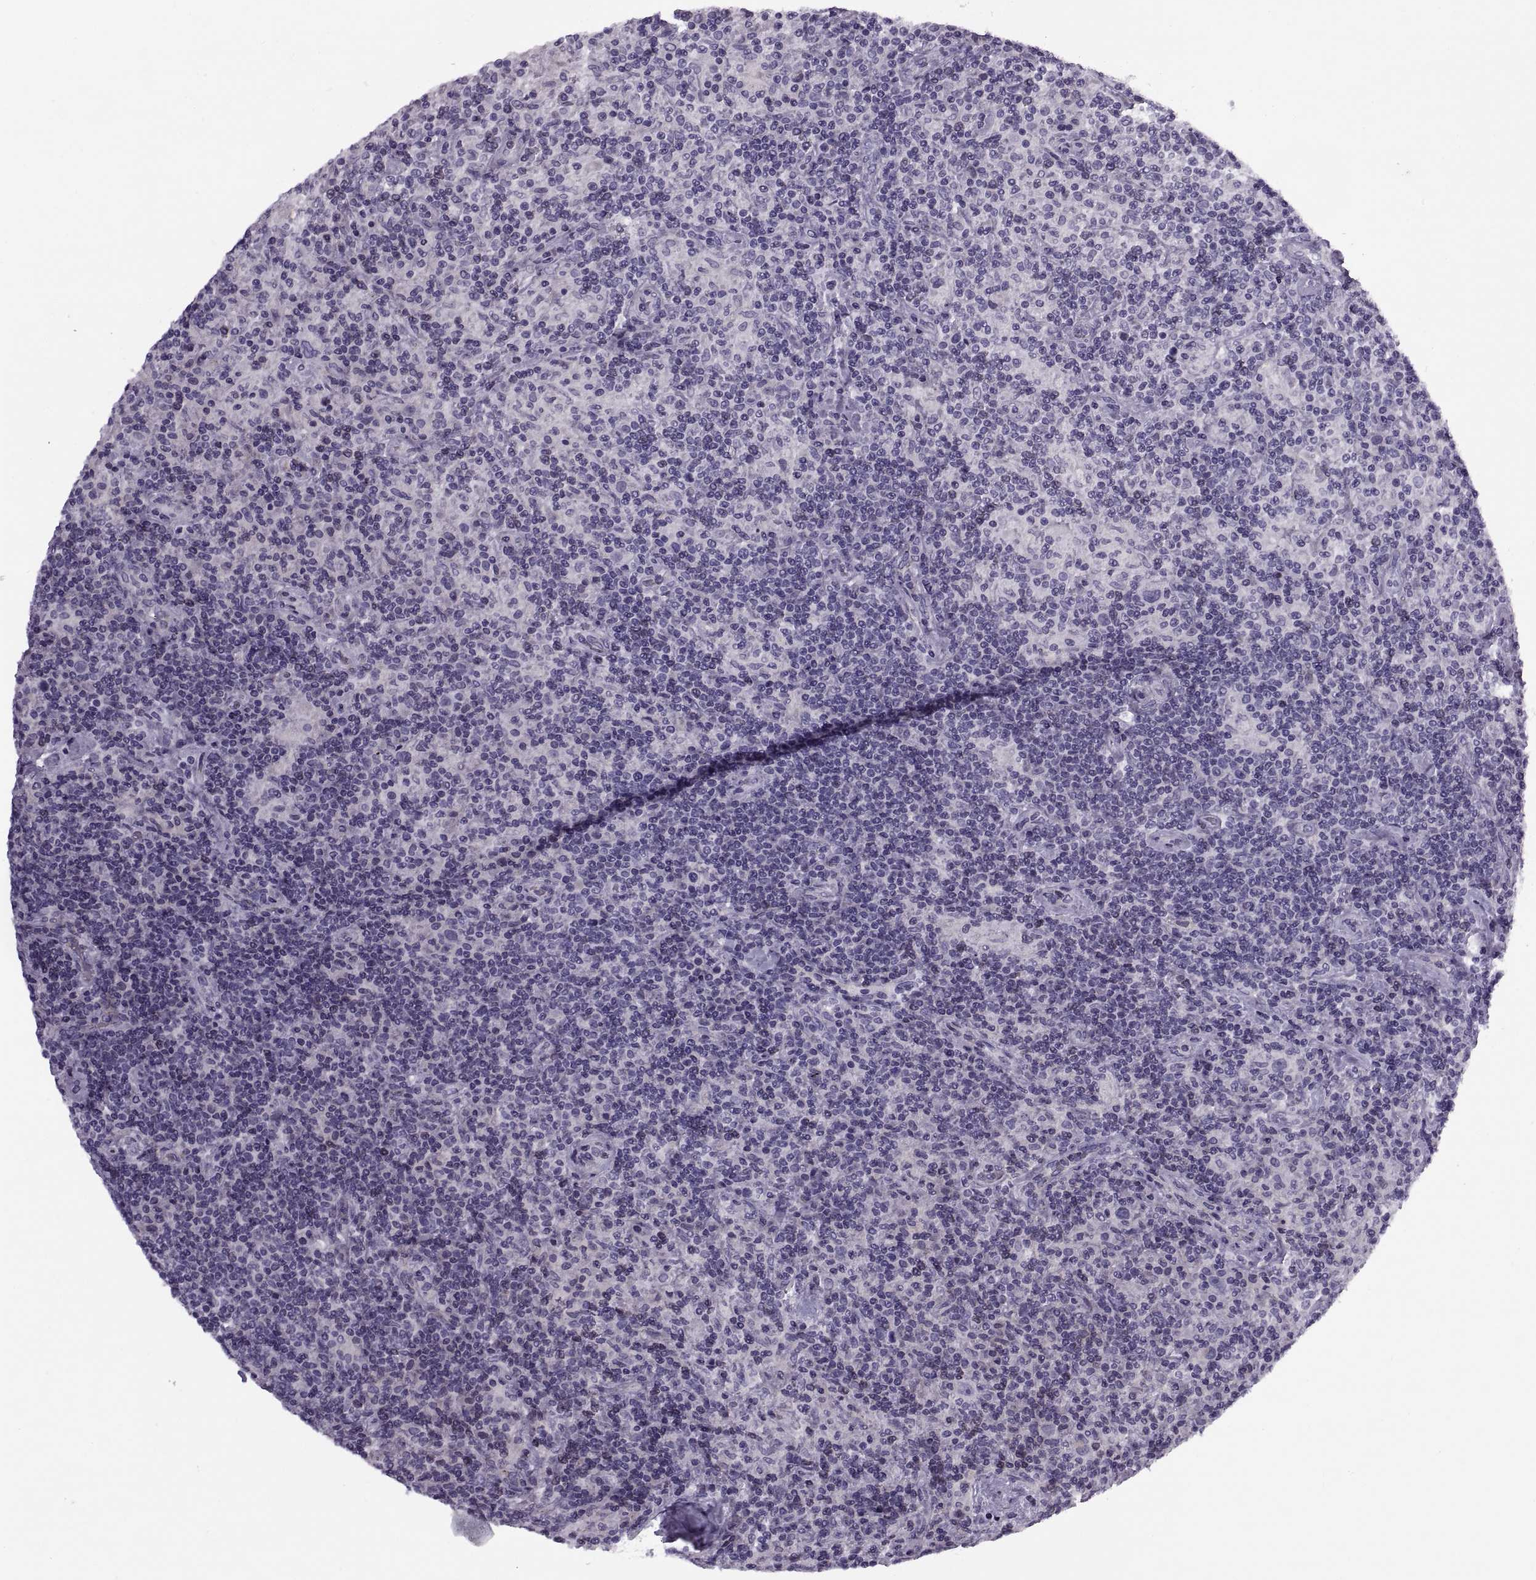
{"staining": {"intensity": "negative", "quantity": "none", "location": "none"}, "tissue": "lymphoma", "cell_type": "Tumor cells", "image_type": "cancer", "snomed": [{"axis": "morphology", "description": "Hodgkin's disease, NOS"}, {"axis": "topography", "description": "Lymph node"}], "caption": "Protein analysis of lymphoma exhibits no significant staining in tumor cells.", "gene": "CALCR", "patient": {"sex": "male", "age": 70}}